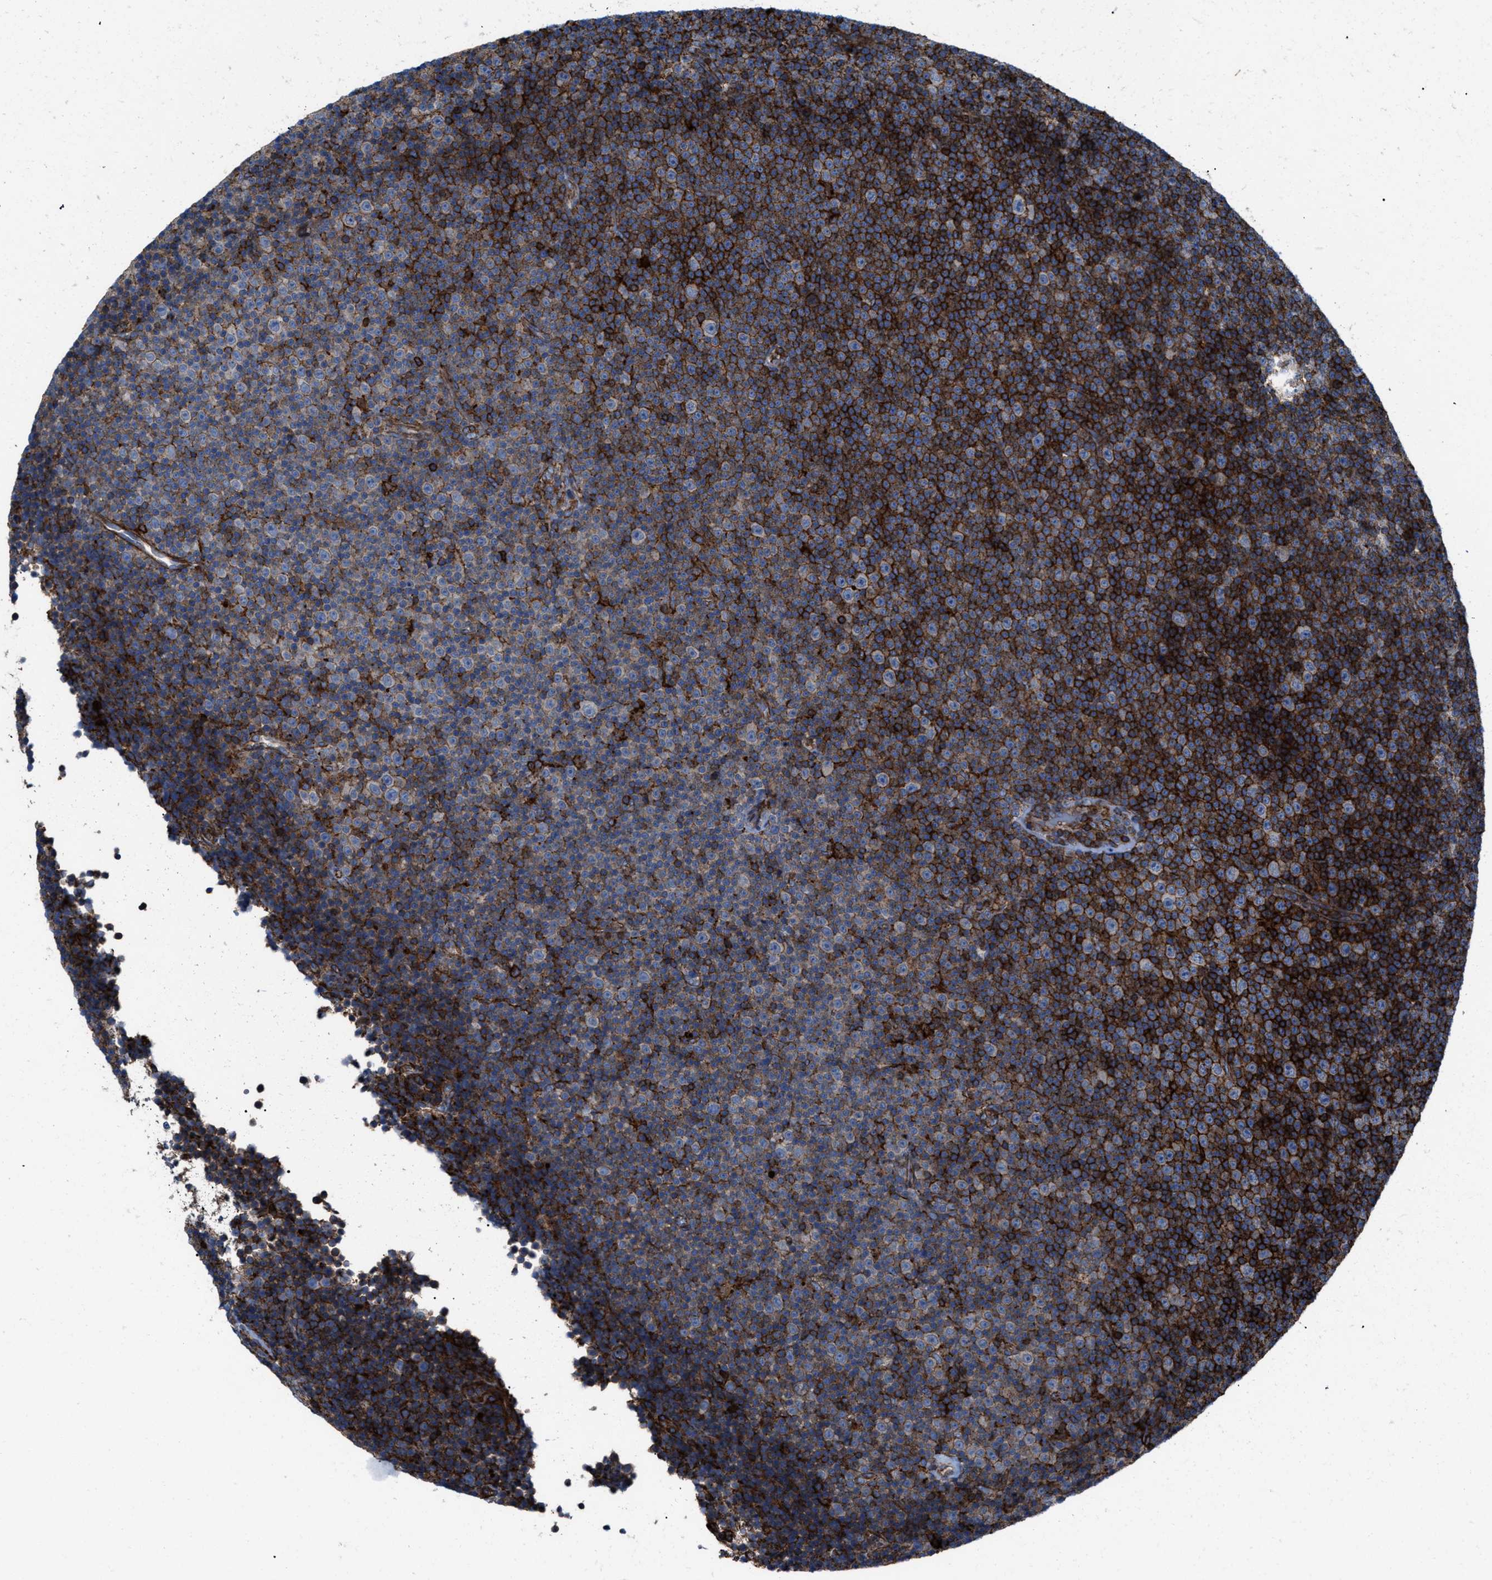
{"staining": {"intensity": "strong", "quantity": "25%-75%", "location": "cytoplasmic/membranous"}, "tissue": "lymphoma", "cell_type": "Tumor cells", "image_type": "cancer", "snomed": [{"axis": "morphology", "description": "Malignant lymphoma, non-Hodgkin's type, Low grade"}, {"axis": "topography", "description": "Lymph node"}], "caption": "A brown stain shows strong cytoplasmic/membranous staining of a protein in malignant lymphoma, non-Hodgkin's type (low-grade) tumor cells.", "gene": "AGPAT2", "patient": {"sex": "female", "age": 67}}